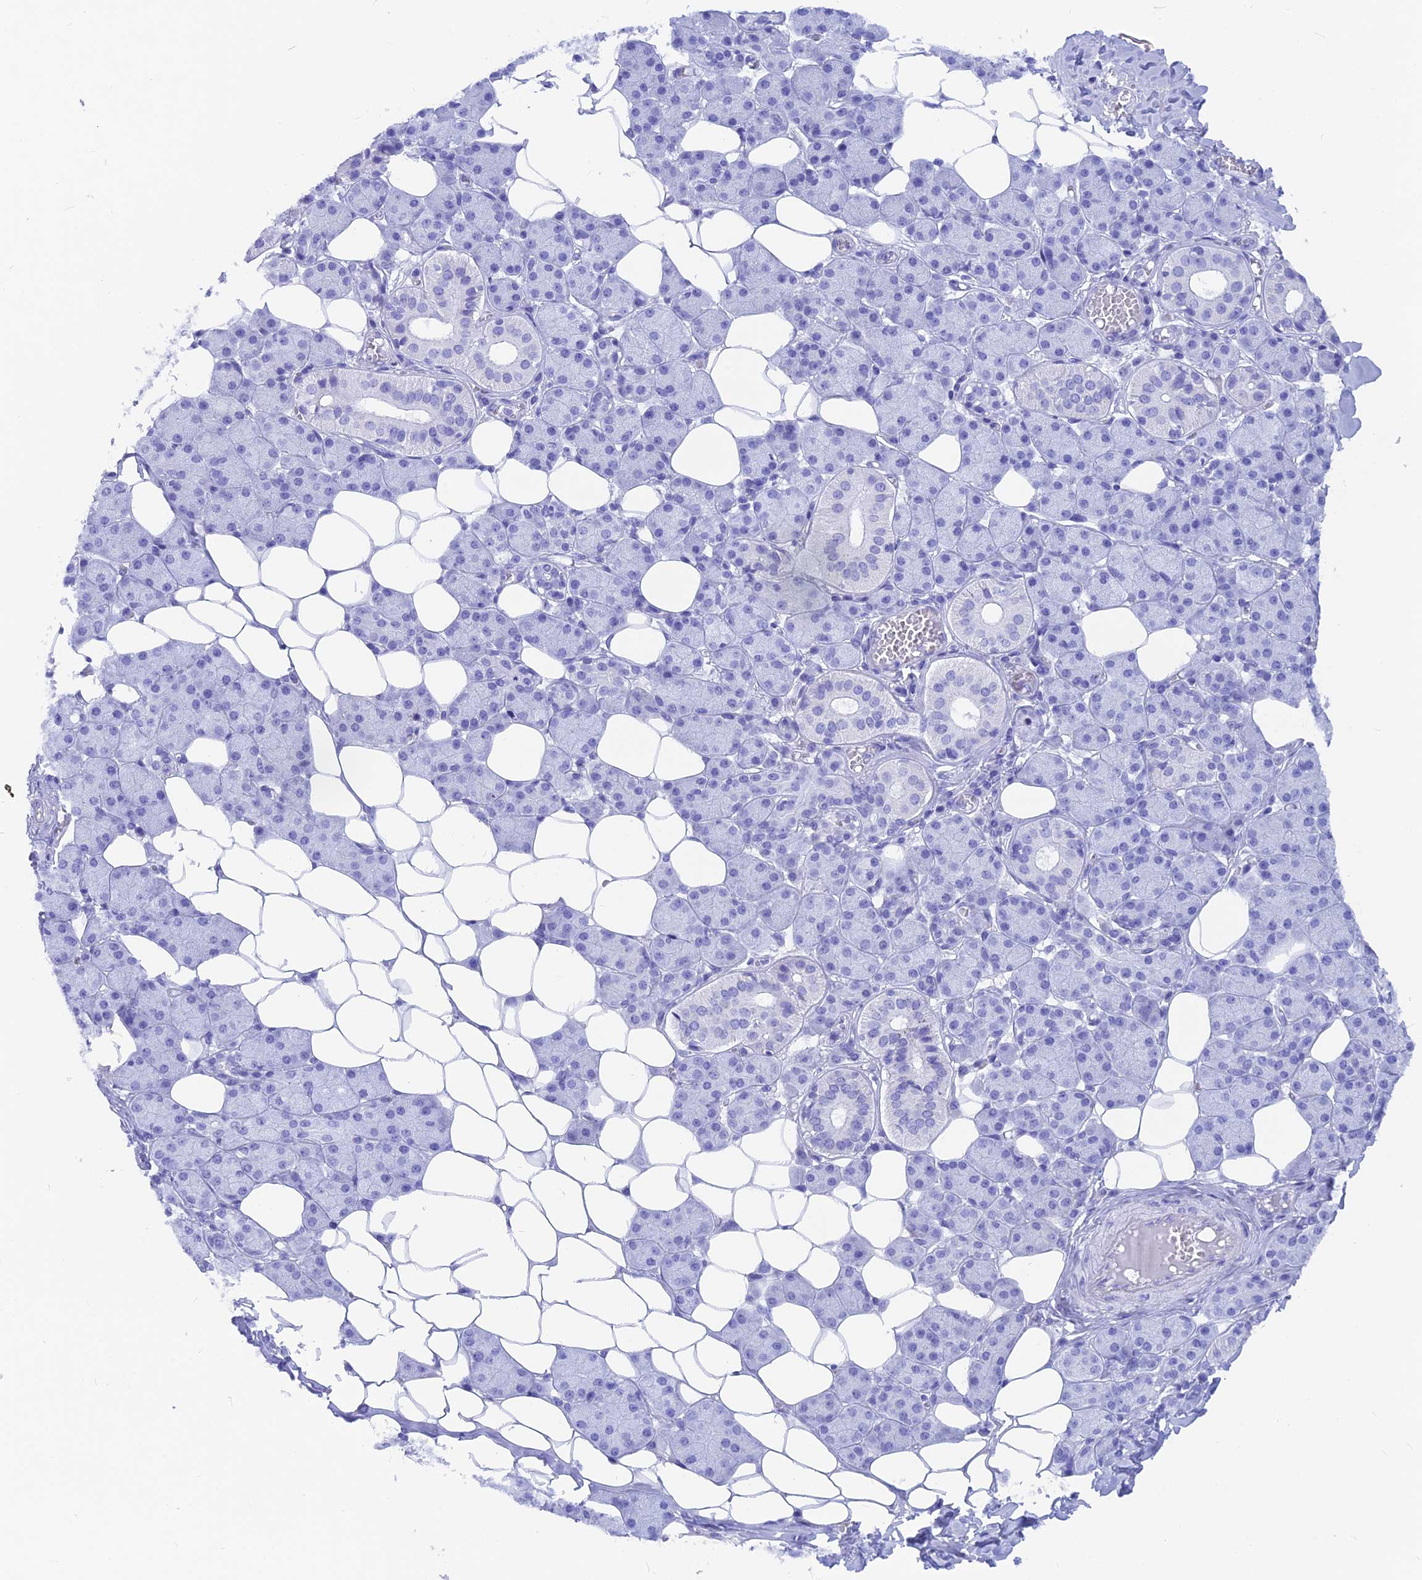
{"staining": {"intensity": "negative", "quantity": "none", "location": "none"}, "tissue": "salivary gland", "cell_type": "Glandular cells", "image_type": "normal", "snomed": [{"axis": "morphology", "description": "Normal tissue, NOS"}, {"axis": "topography", "description": "Salivary gland"}], "caption": "An immunohistochemistry histopathology image of benign salivary gland is shown. There is no staining in glandular cells of salivary gland.", "gene": "GNGT2", "patient": {"sex": "female", "age": 33}}